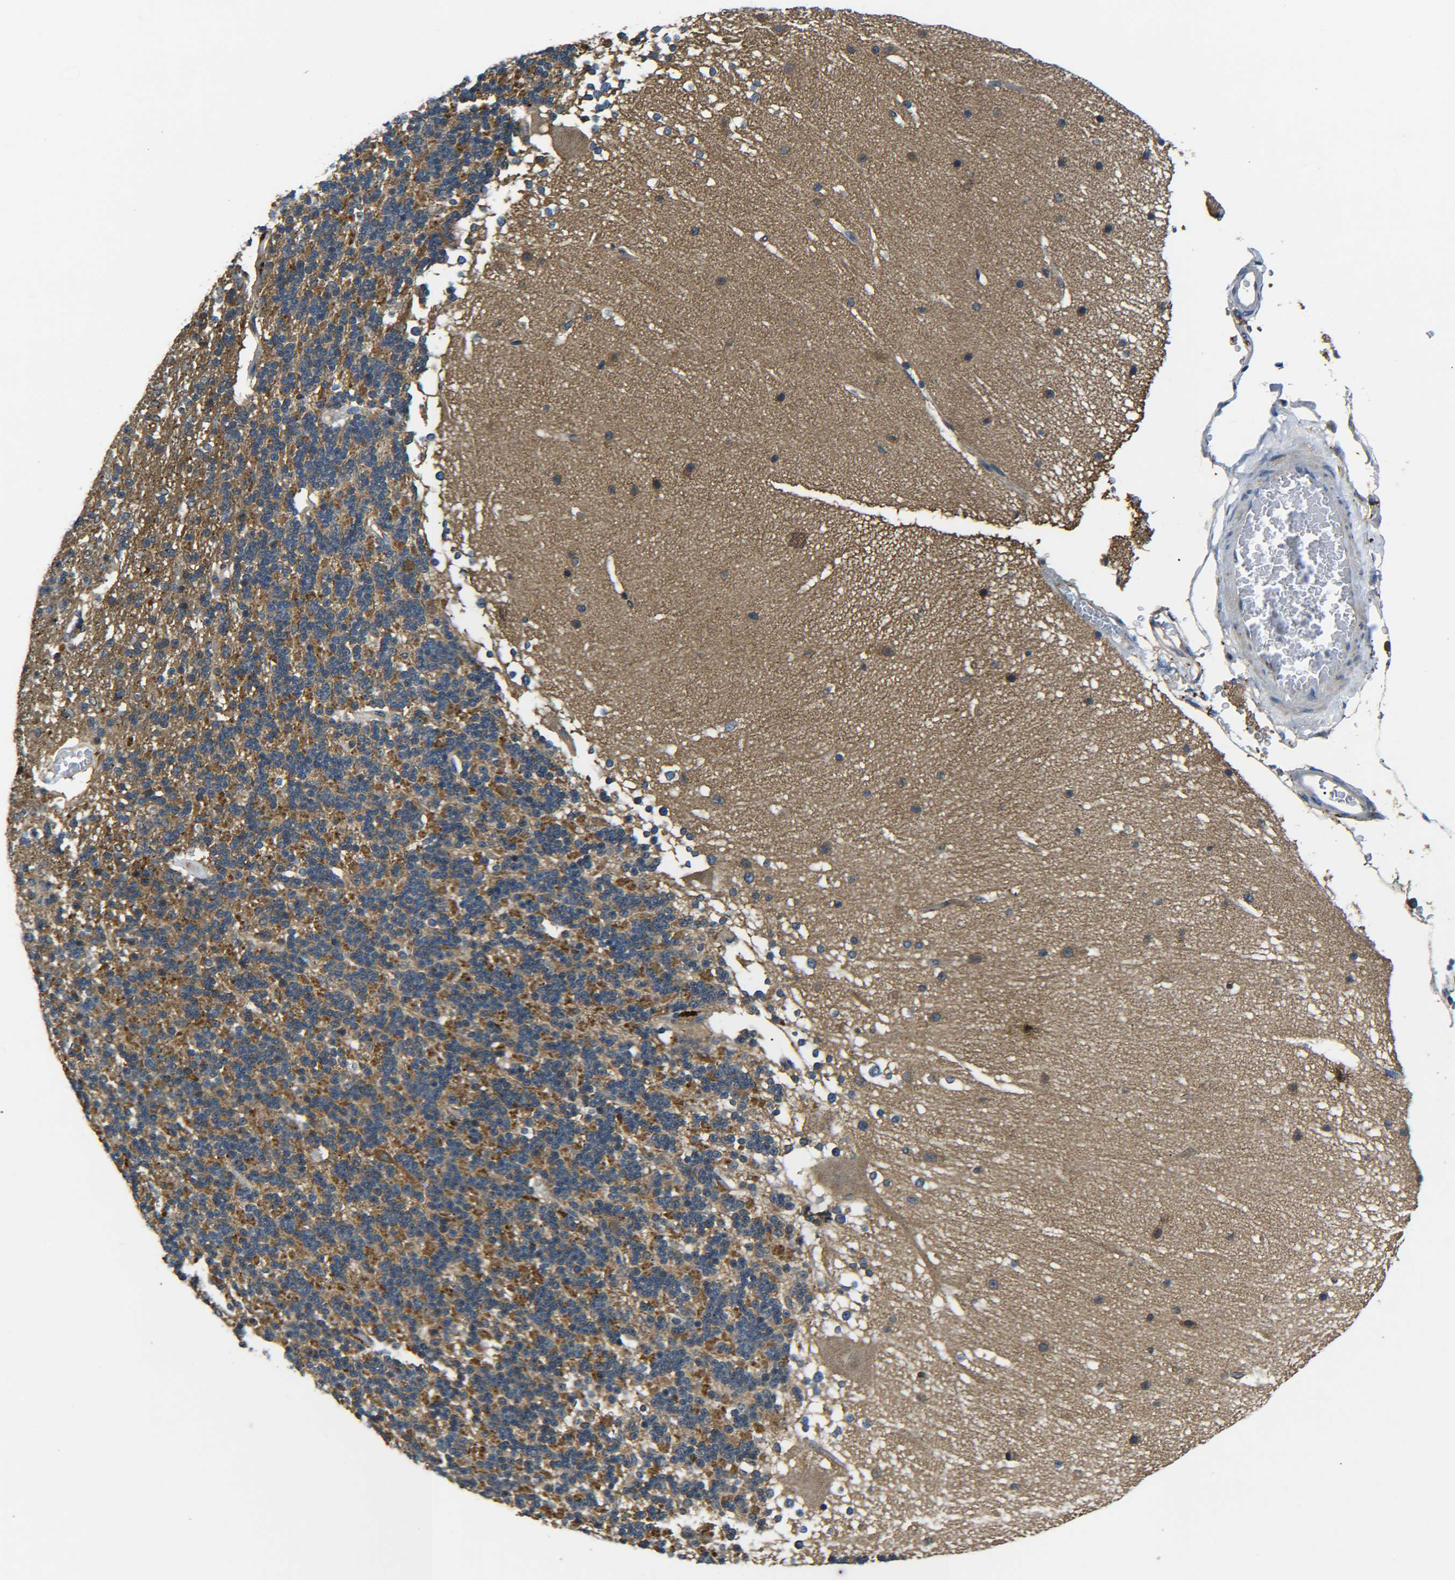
{"staining": {"intensity": "strong", "quantity": ">75%", "location": "cytoplasmic/membranous"}, "tissue": "cerebellum", "cell_type": "Cells in granular layer", "image_type": "normal", "snomed": [{"axis": "morphology", "description": "Normal tissue, NOS"}, {"axis": "topography", "description": "Cerebellum"}], "caption": "Immunohistochemical staining of benign cerebellum displays strong cytoplasmic/membranous protein staining in about >75% of cells in granular layer. (brown staining indicates protein expression, while blue staining denotes nuclei).", "gene": "PREB", "patient": {"sex": "female", "age": 19}}